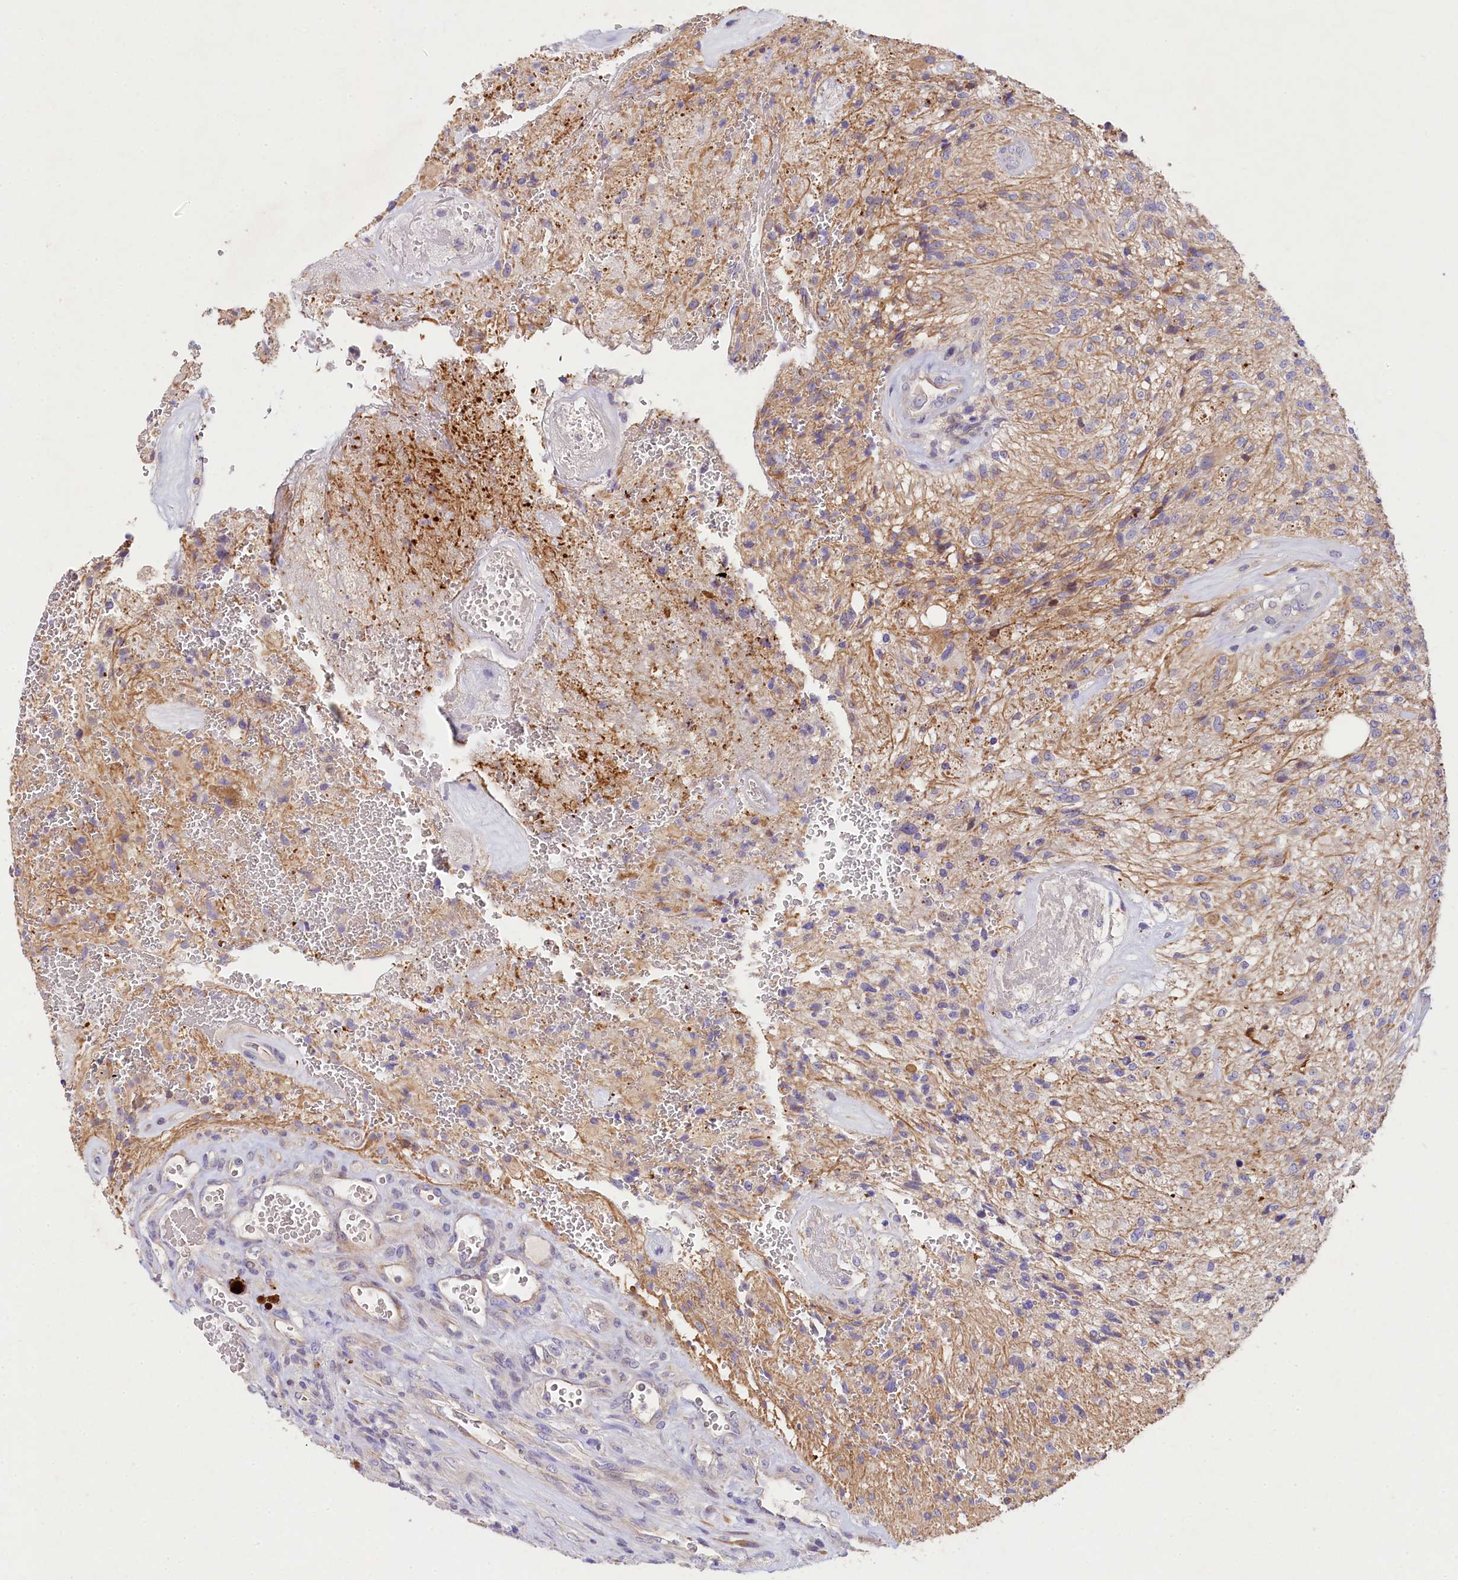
{"staining": {"intensity": "negative", "quantity": "none", "location": "none"}, "tissue": "glioma", "cell_type": "Tumor cells", "image_type": "cancer", "snomed": [{"axis": "morphology", "description": "Glioma, malignant, High grade"}, {"axis": "topography", "description": "Brain"}], "caption": "This photomicrograph is of high-grade glioma (malignant) stained with immunohistochemistry (IHC) to label a protein in brown with the nuclei are counter-stained blue. There is no positivity in tumor cells. (DAB (3,3'-diaminobenzidine) IHC visualized using brightfield microscopy, high magnification).", "gene": "FXYD6", "patient": {"sex": "male", "age": 56}}